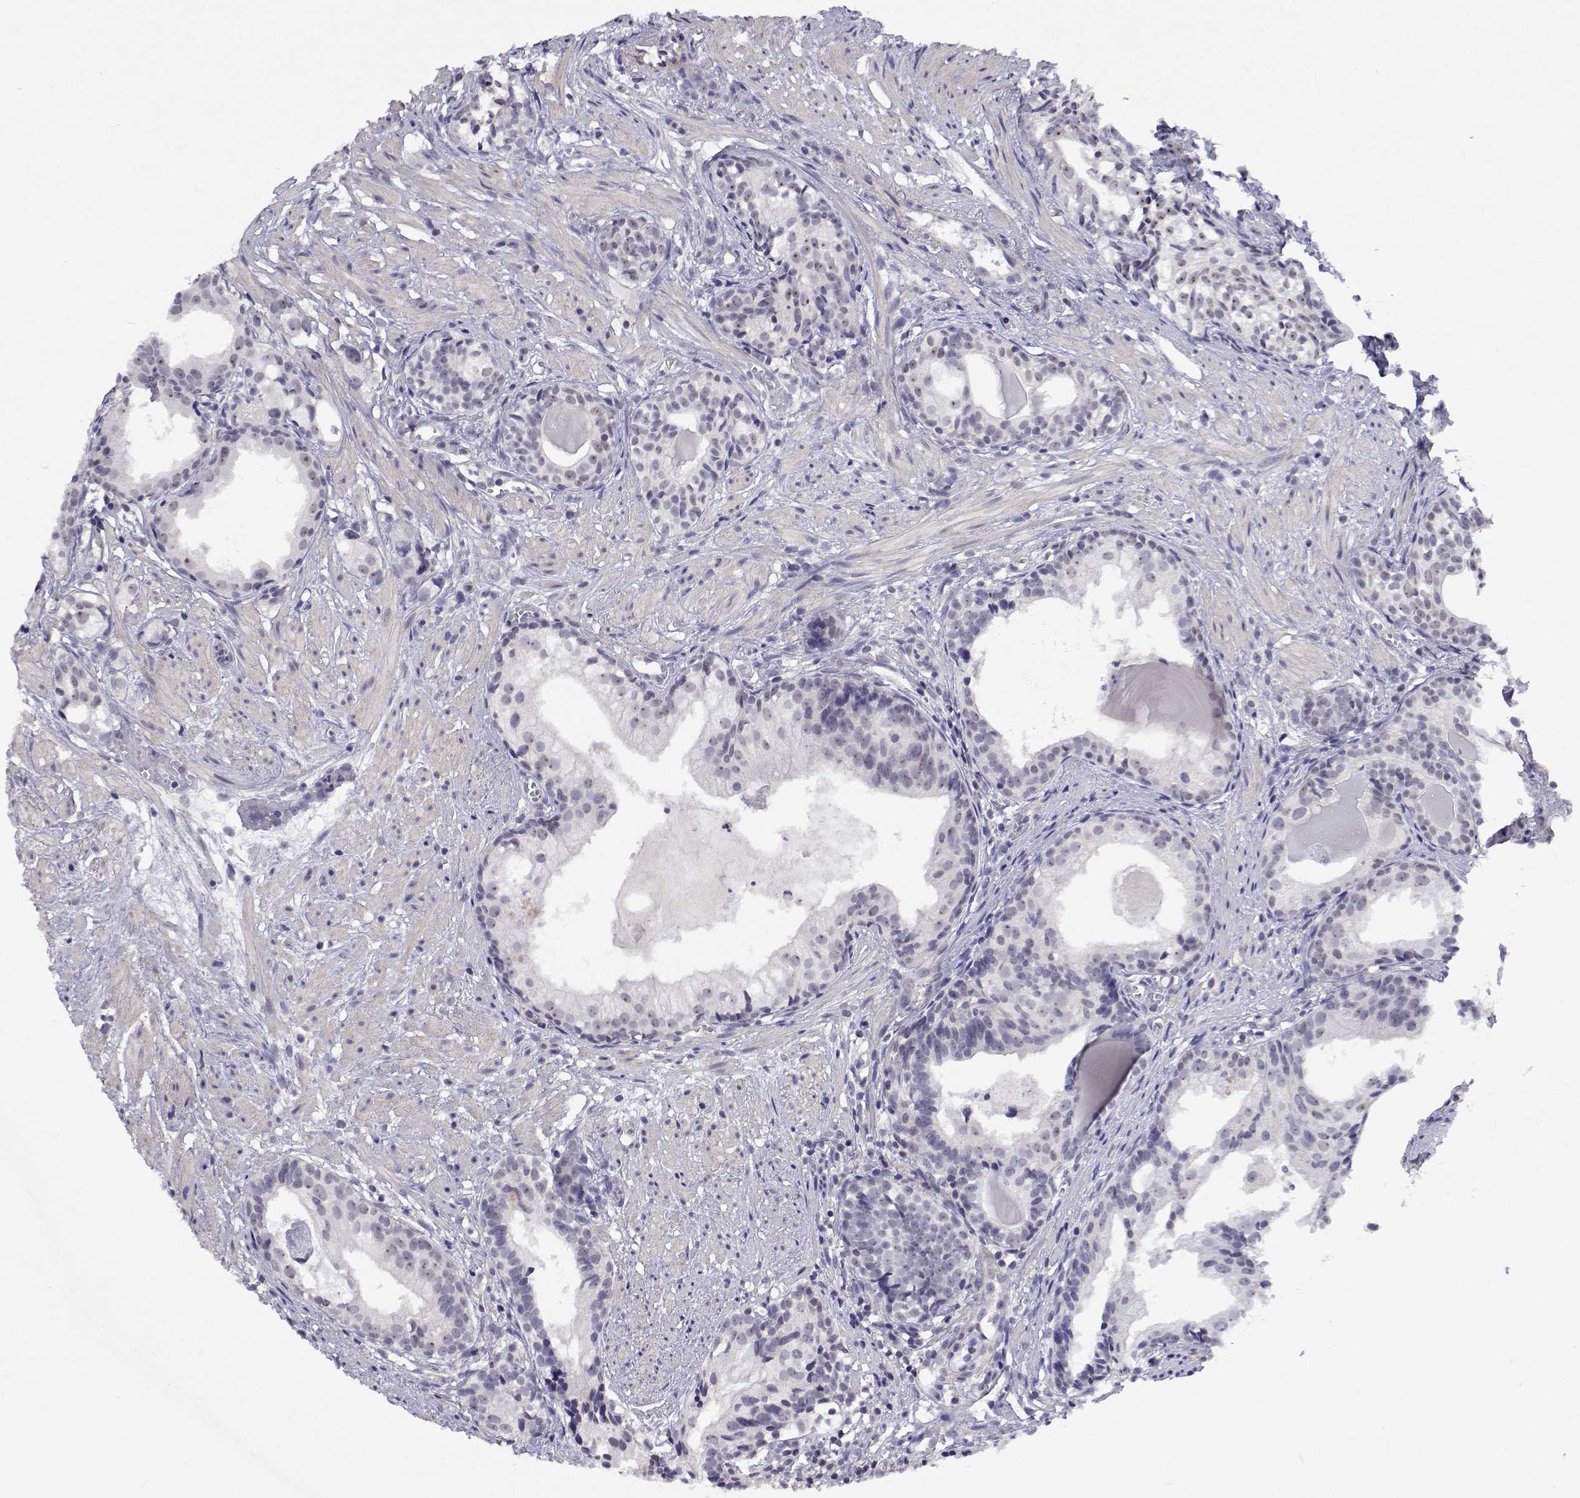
{"staining": {"intensity": "negative", "quantity": "none", "location": "none"}, "tissue": "prostate cancer", "cell_type": "Tumor cells", "image_type": "cancer", "snomed": [{"axis": "morphology", "description": "Adenocarcinoma, High grade"}, {"axis": "topography", "description": "Prostate"}], "caption": "This is an IHC image of human prostate cancer. There is no expression in tumor cells.", "gene": "NHP2", "patient": {"sex": "male", "age": 85}}